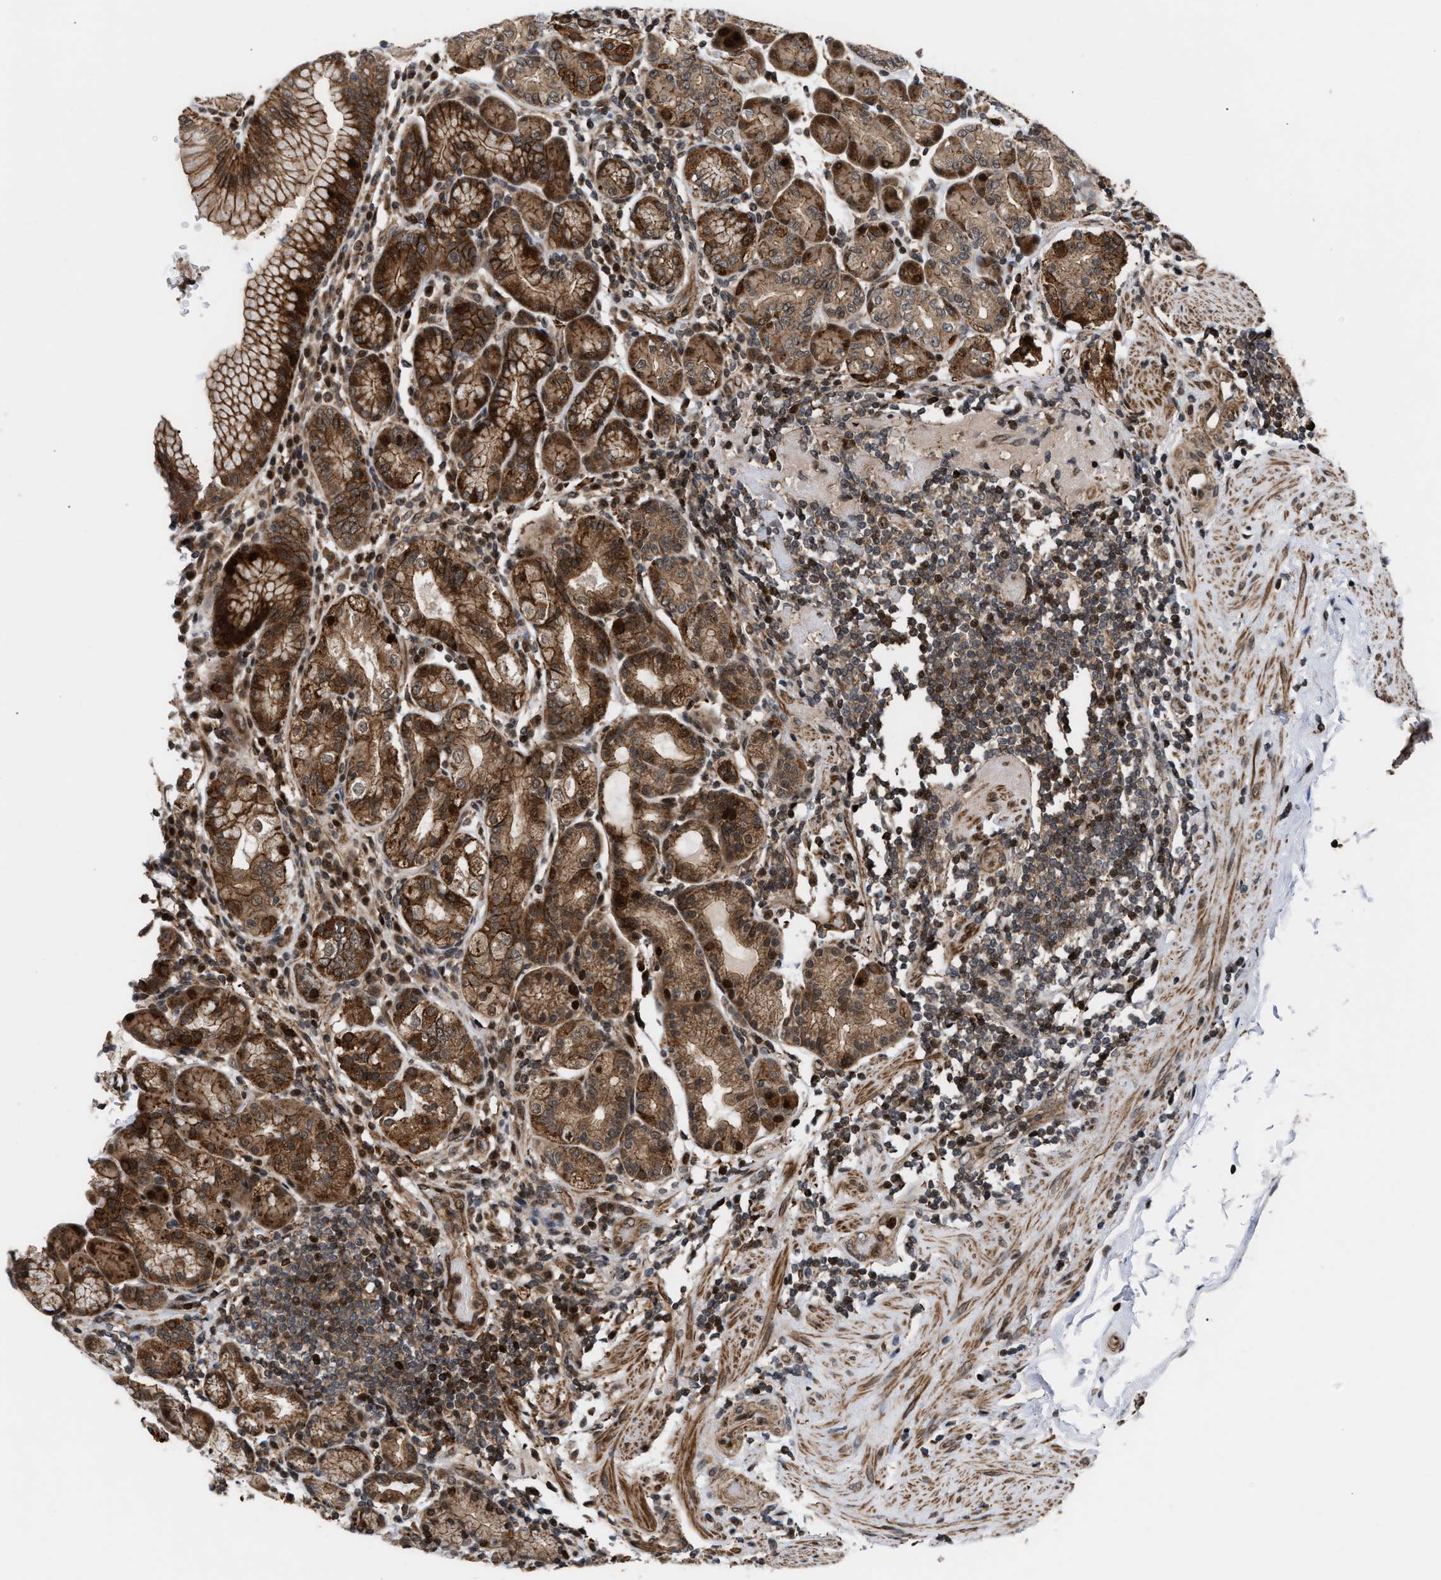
{"staining": {"intensity": "moderate", "quantity": ">75%", "location": "cytoplasmic/membranous,nuclear"}, "tissue": "stomach", "cell_type": "Glandular cells", "image_type": "normal", "snomed": [{"axis": "morphology", "description": "Normal tissue, NOS"}, {"axis": "topography", "description": "Stomach, lower"}], "caption": "Immunohistochemical staining of benign stomach displays medium levels of moderate cytoplasmic/membranous,nuclear staining in approximately >75% of glandular cells. The staining was performed using DAB to visualize the protein expression in brown, while the nuclei were stained in blue with hematoxylin (Magnification: 20x).", "gene": "STAU2", "patient": {"sex": "female", "age": 76}}